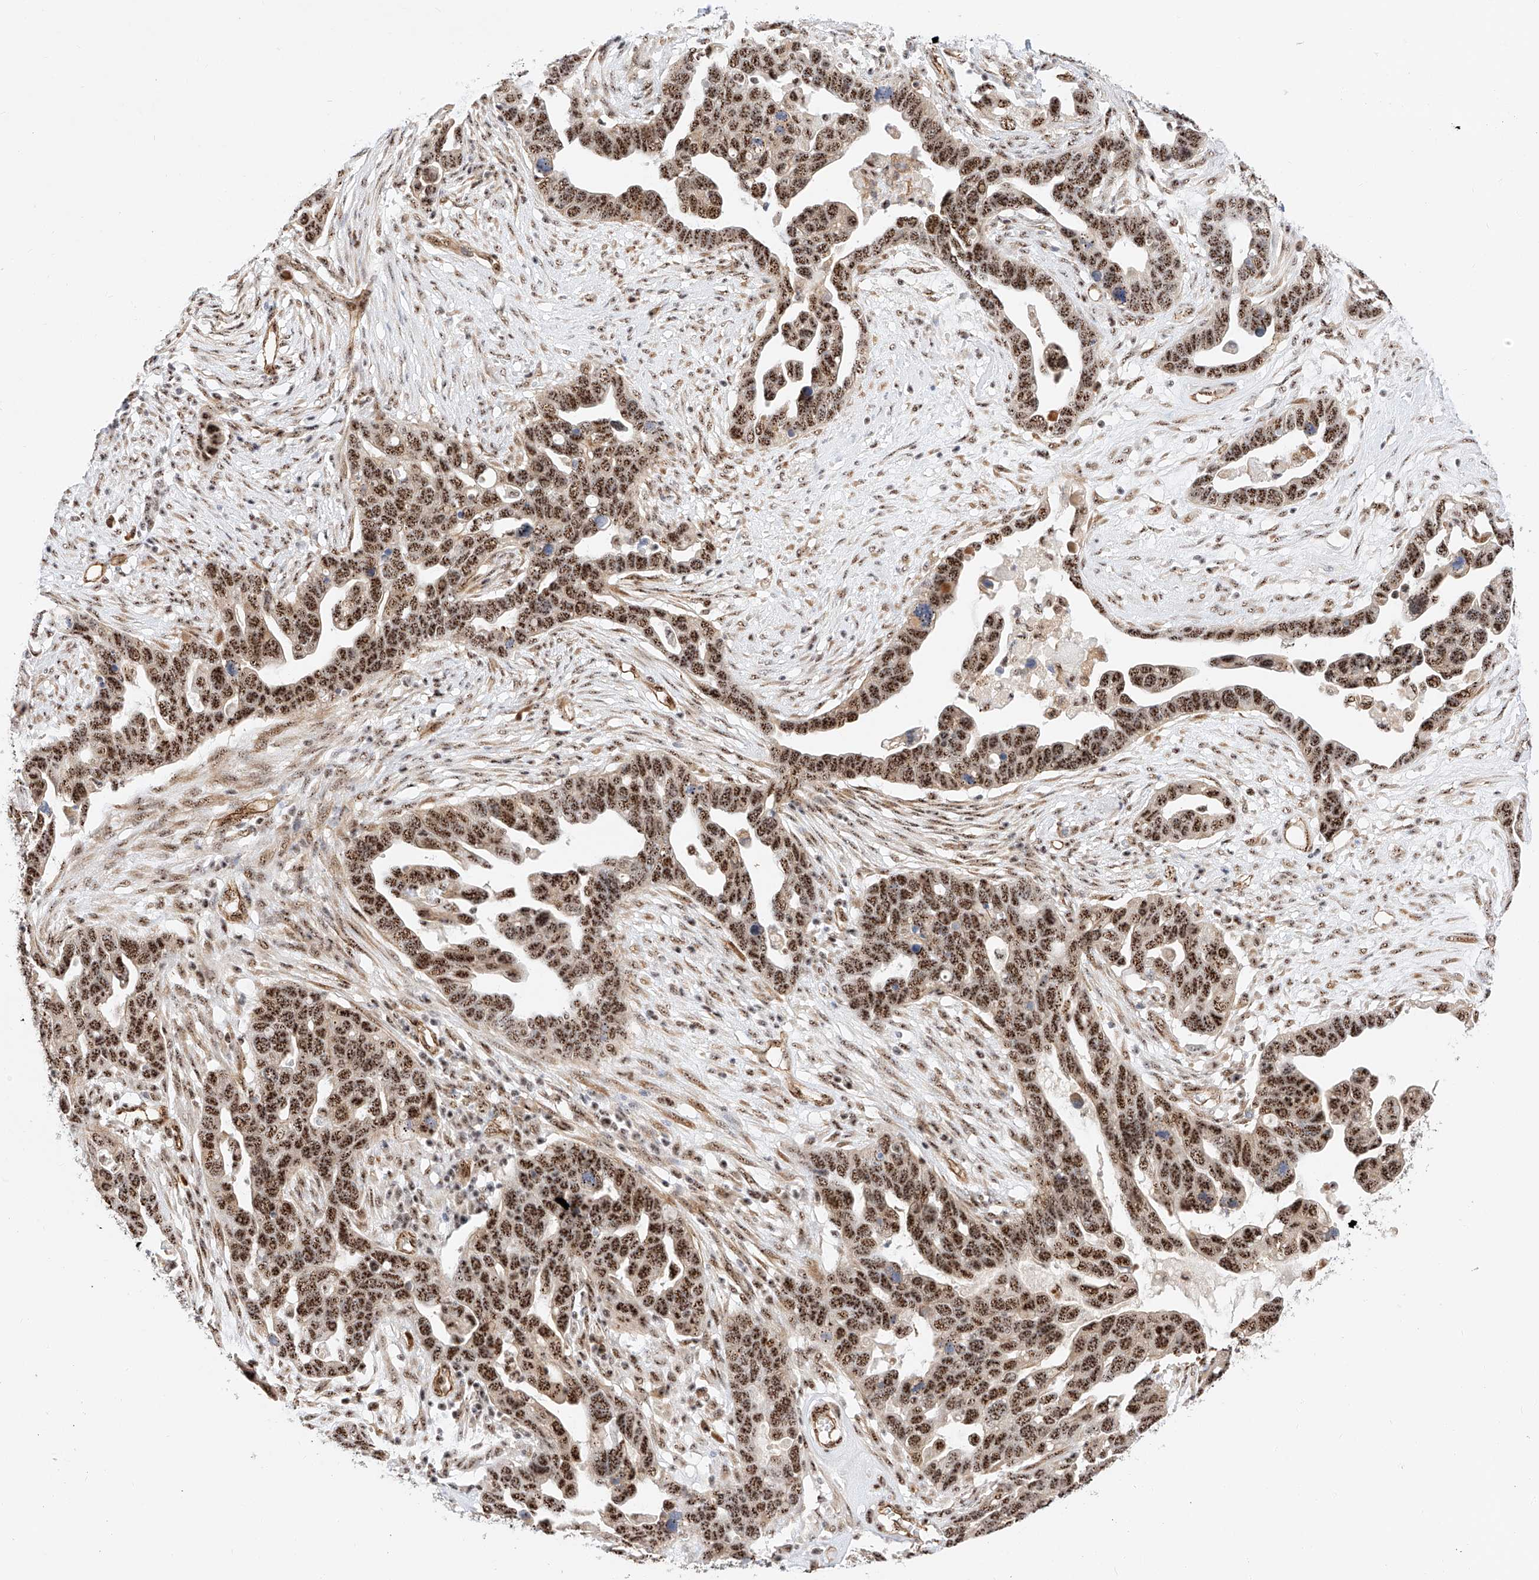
{"staining": {"intensity": "strong", "quantity": ">75%", "location": "nuclear"}, "tissue": "ovarian cancer", "cell_type": "Tumor cells", "image_type": "cancer", "snomed": [{"axis": "morphology", "description": "Cystadenocarcinoma, serous, NOS"}, {"axis": "topography", "description": "Ovary"}], "caption": "Ovarian cancer (serous cystadenocarcinoma) was stained to show a protein in brown. There is high levels of strong nuclear staining in approximately >75% of tumor cells. (DAB IHC, brown staining for protein, blue staining for nuclei).", "gene": "ATXN7L2", "patient": {"sex": "female", "age": 54}}